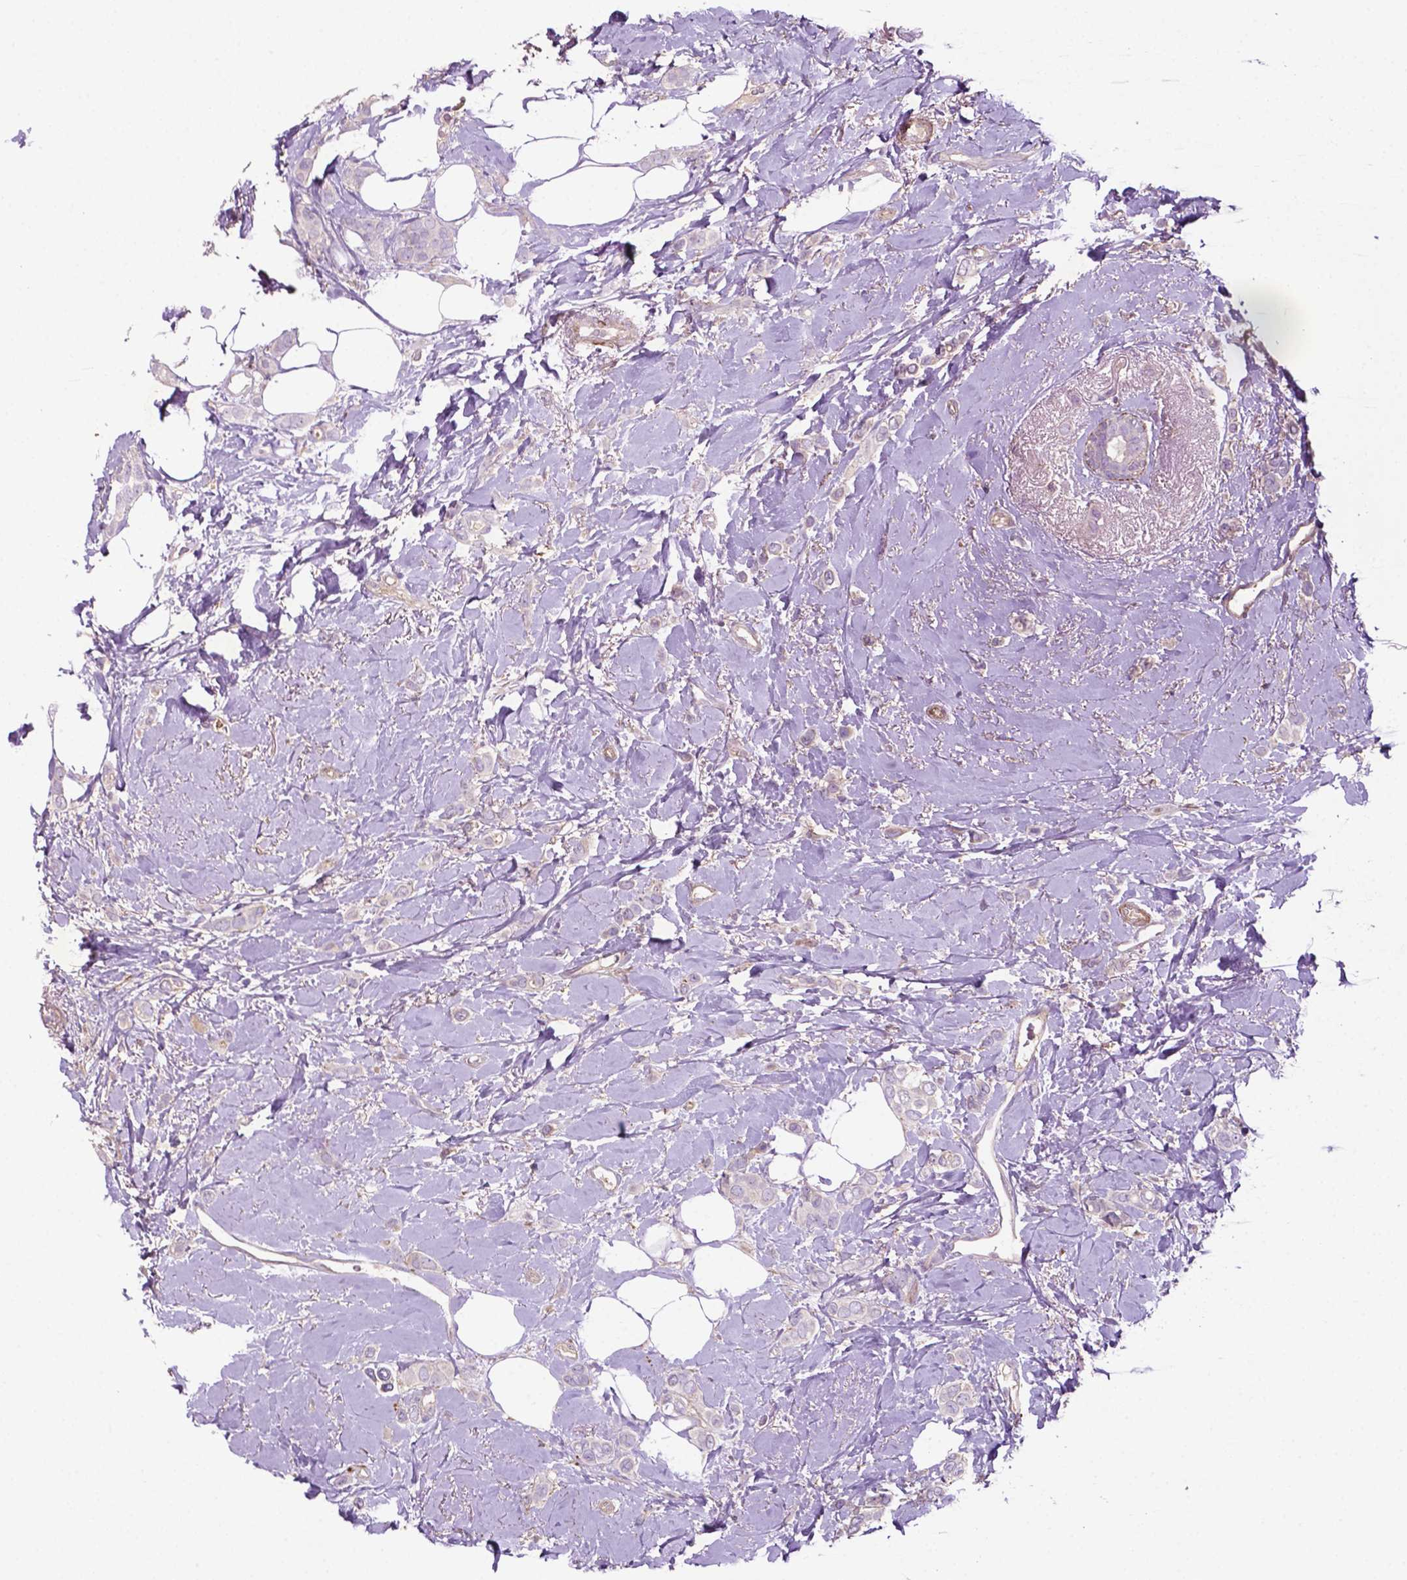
{"staining": {"intensity": "negative", "quantity": "none", "location": "none"}, "tissue": "breast cancer", "cell_type": "Tumor cells", "image_type": "cancer", "snomed": [{"axis": "morphology", "description": "Lobular carcinoma"}, {"axis": "topography", "description": "Breast"}], "caption": "The micrograph shows no significant positivity in tumor cells of breast cancer.", "gene": "BMP4", "patient": {"sex": "female", "age": 66}}